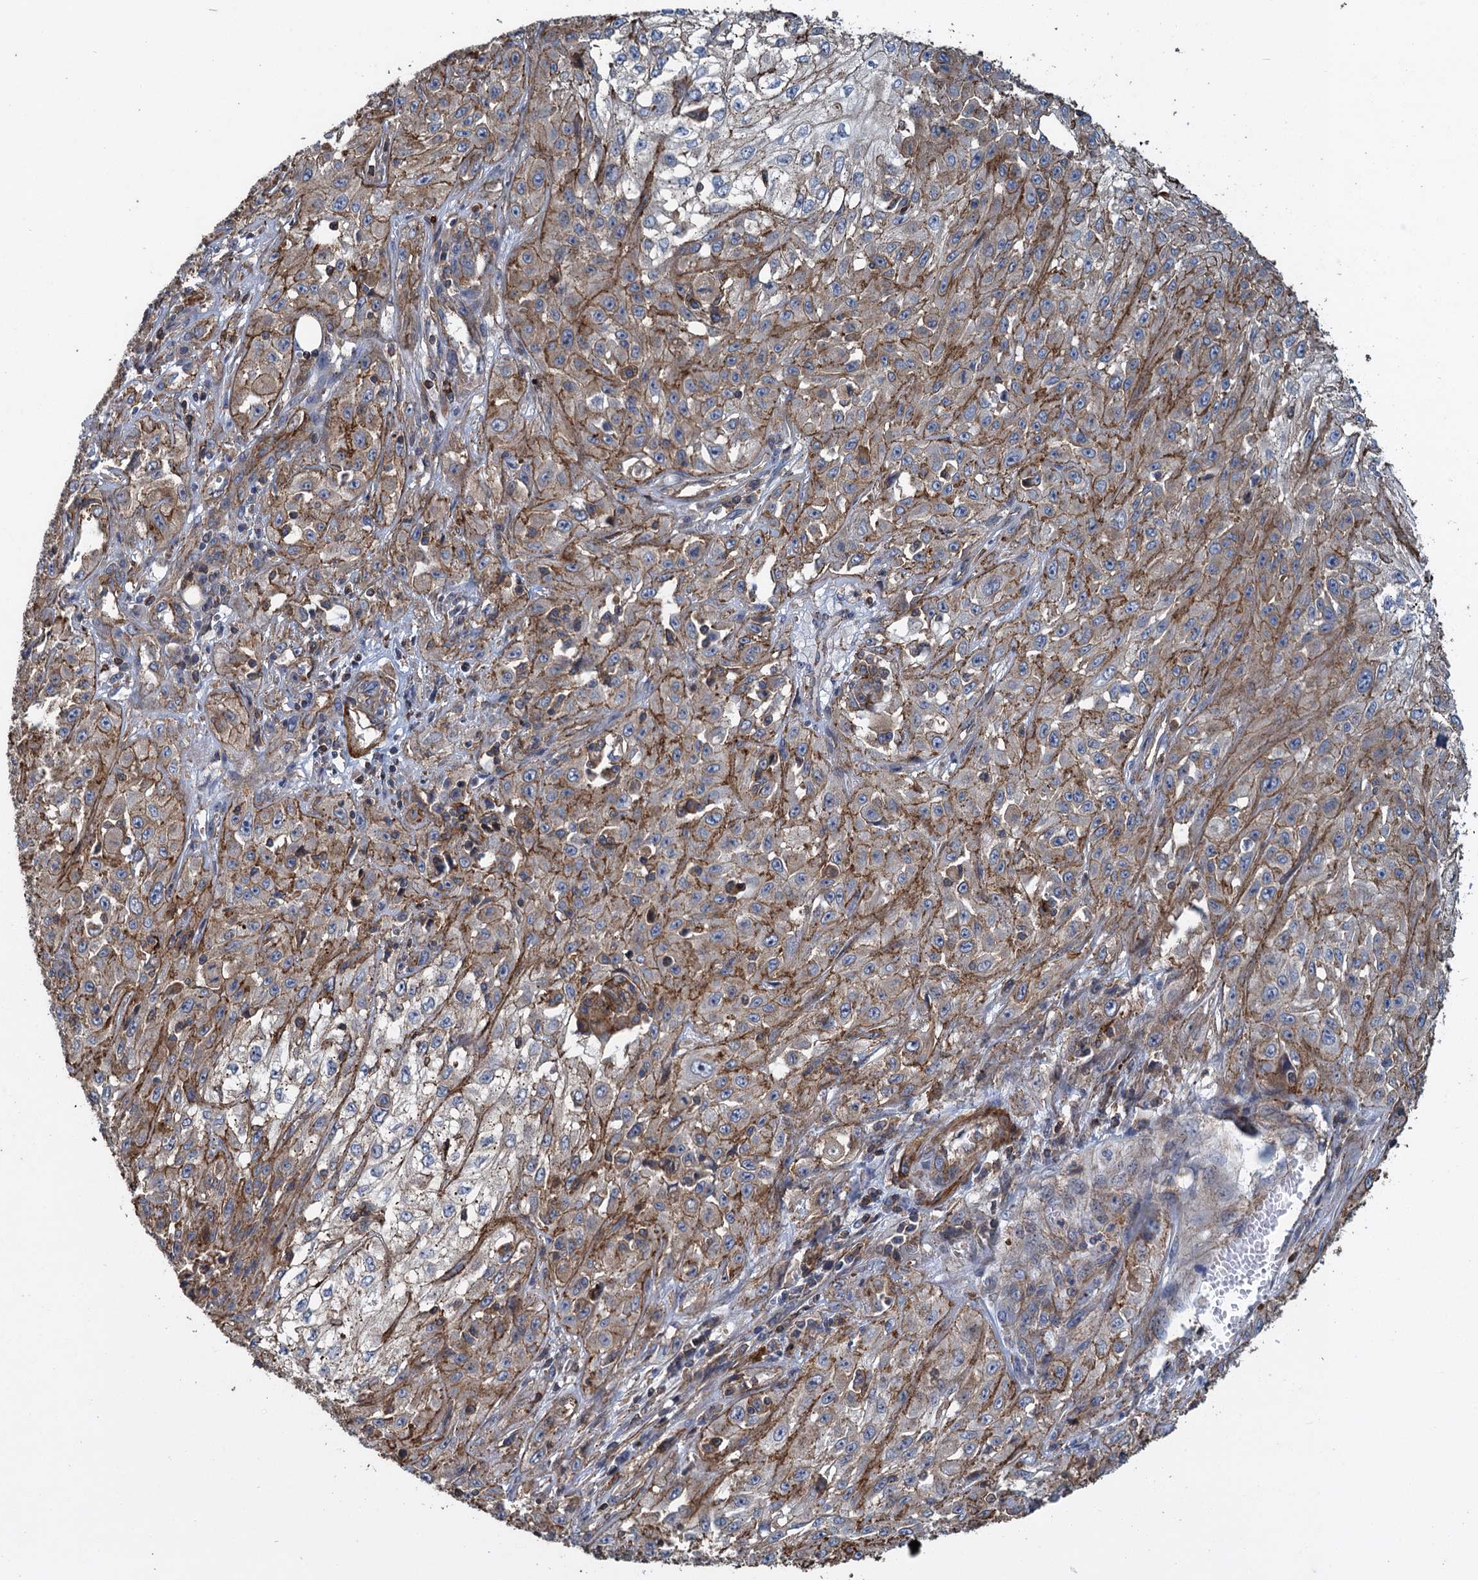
{"staining": {"intensity": "moderate", "quantity": "25%-75%", "location": "cytoplasmic/membranous"}, "tissue": "skin cancer", "cell_type": "Tumor cells", "image_type": "cancer", "snomed": [{"axis": "morphology", "description": "Squamous cell carcinoma, NOS"}, {"axis": "morphology", "description": "Squamous cell carcinoma, metastatic, NOS"}, {"axis": "topography", "description": "Skin"}, {"axis": "topography", "description": "Lymph node"}], "caption": "Skin cancer stained with IHC exhibits moderate cytoplasmic/membranous positivity in about 25%-75% of tumor cells.", "gene": "PROSER2", "patient": {"sex": "male", "age": 75}}